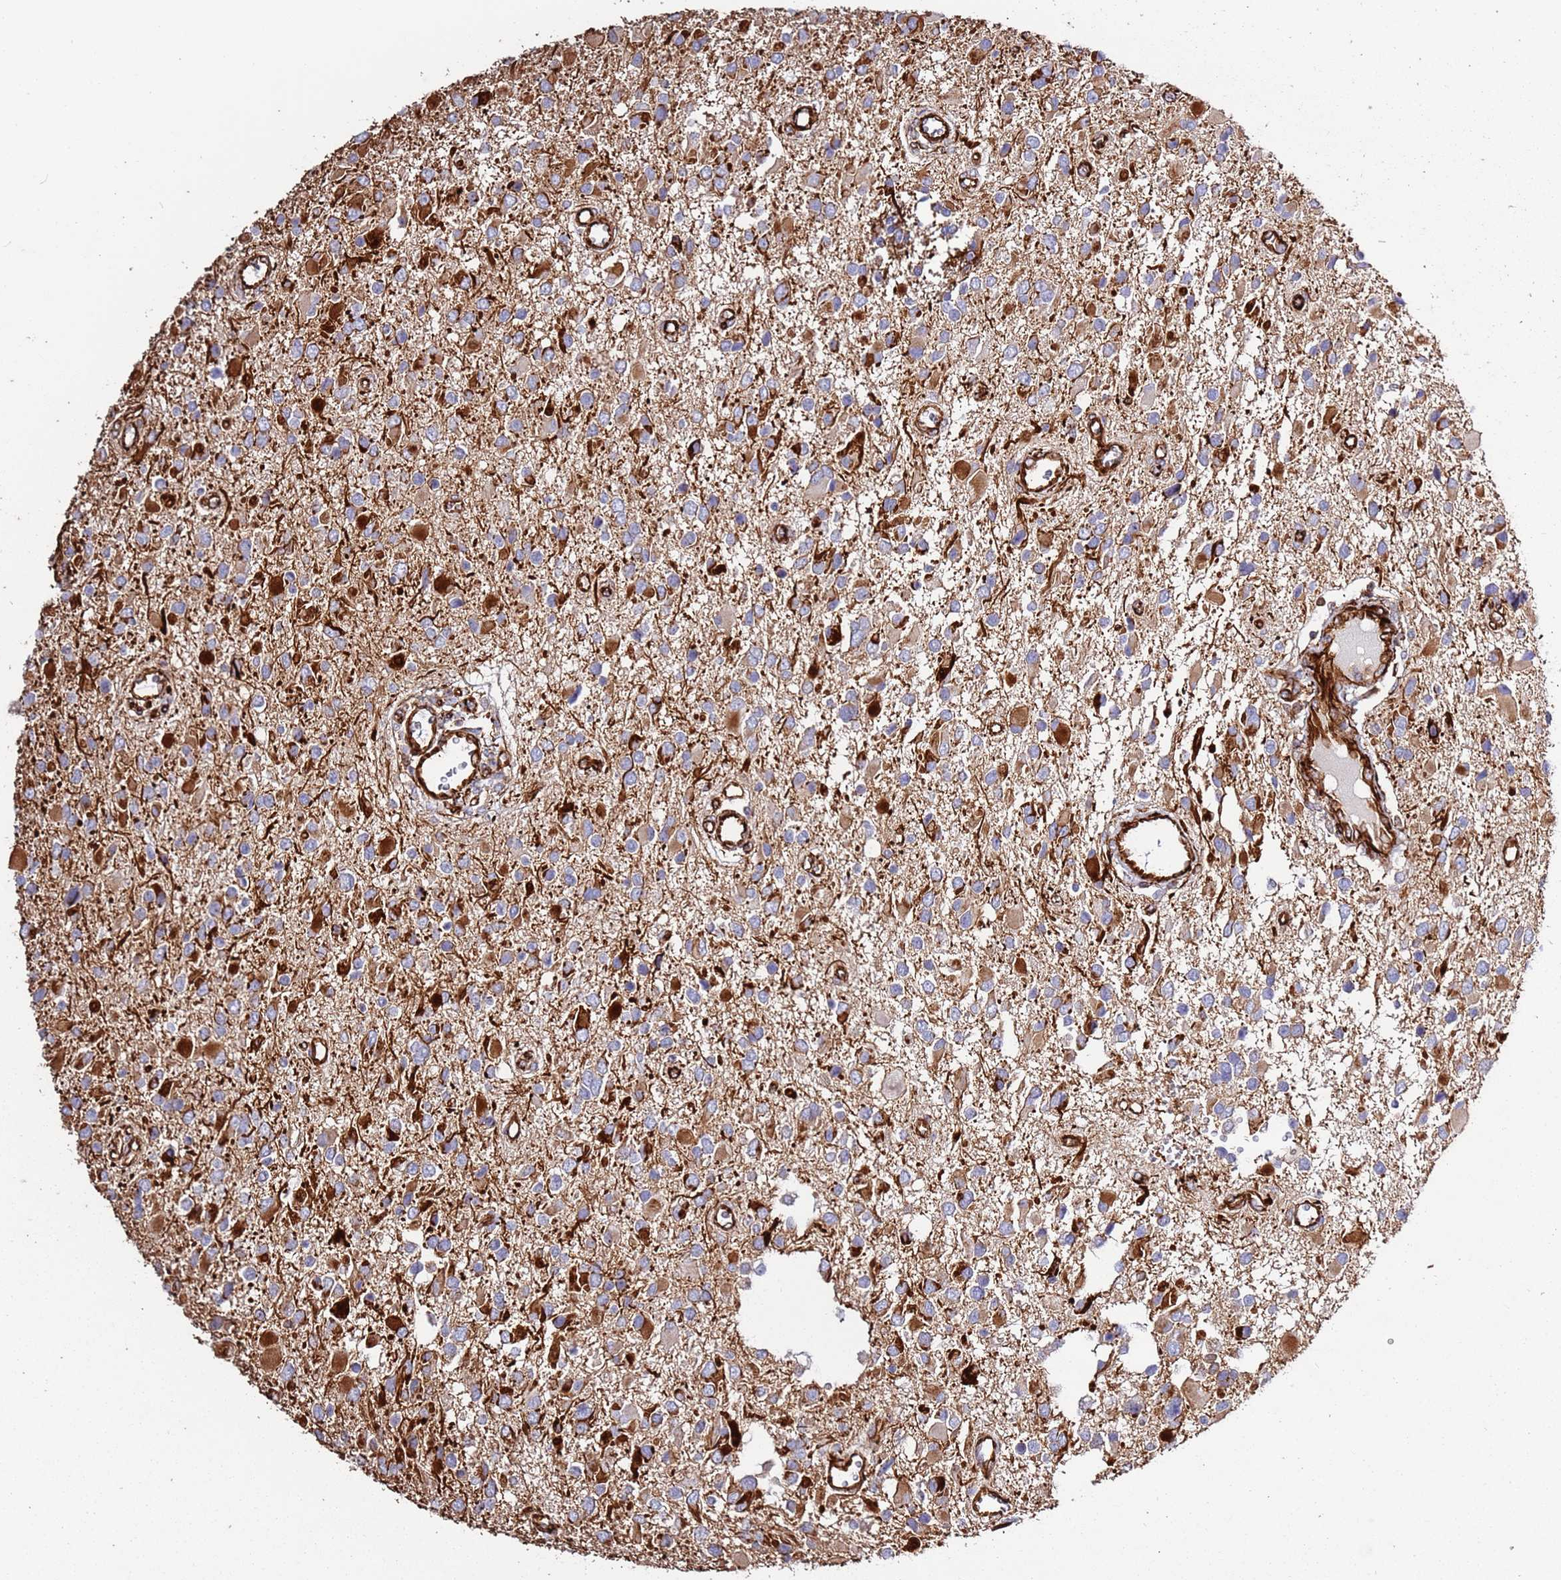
{"staining": {"intensity": "strong", "quantity": "25%-75%", "location": "cytoplasmic/membranous"}, "tissue": "glioma", "cell_type": "Tumor cells", "image_type": "cancer", "snomed": [{"axis": "morphology", "description": "Glioma, malignant, High grade"}, {"axis": "topography", "description": "Brain"}], "caption": "Glioma tissue displays strong cytoplasmic/membranous expression in approximately 25%-75% of tumor cells, visualized by immunohistochemistry.", "gene": "MRGPRE", "patient": {"sex": "male", "age": 53}}